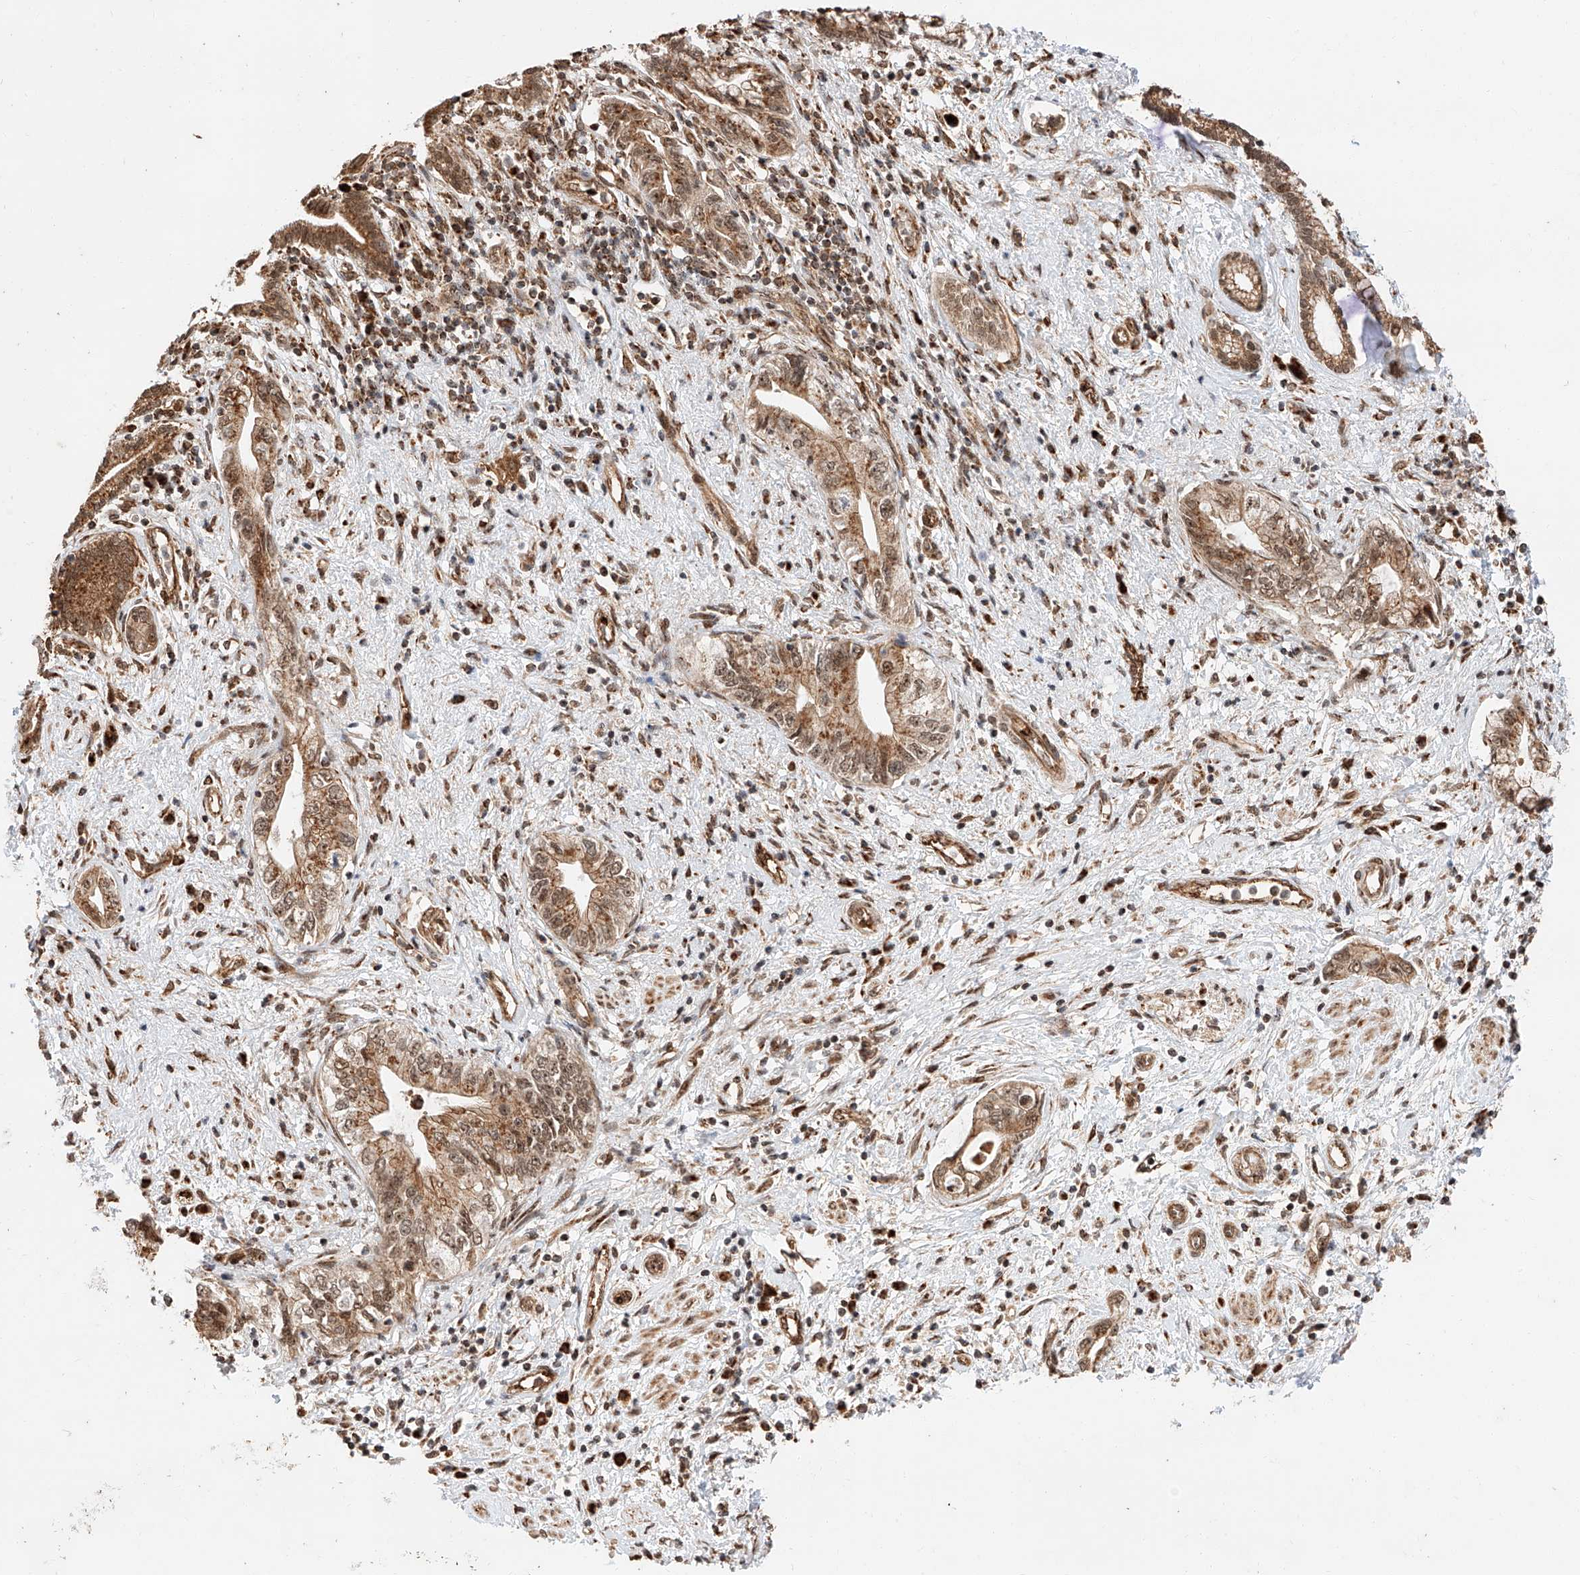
{"staining": {"intensity": "moderate", "quantity": ">75%", "location": "cytoplasmic/membranous,nuclear"}, "tissue": "pancreatic cancer", "cell_type": "Tumor cells", "image_type": "cancer", "snomed": [{"axis": "morphology", "description": "Adenocarcinoma, NOS"}, {"axis": "topography", "description": "Pancreas"}], "caption": "Moderate cytoplasmic/membranous and nuclear protein staining is seen in approximately >75% of tumor cells in pancreatic adenocarcinoma. Nuclei are stained in blue.", "gene": "THTPA", "patient": {"sex": "female", "age": 73}}